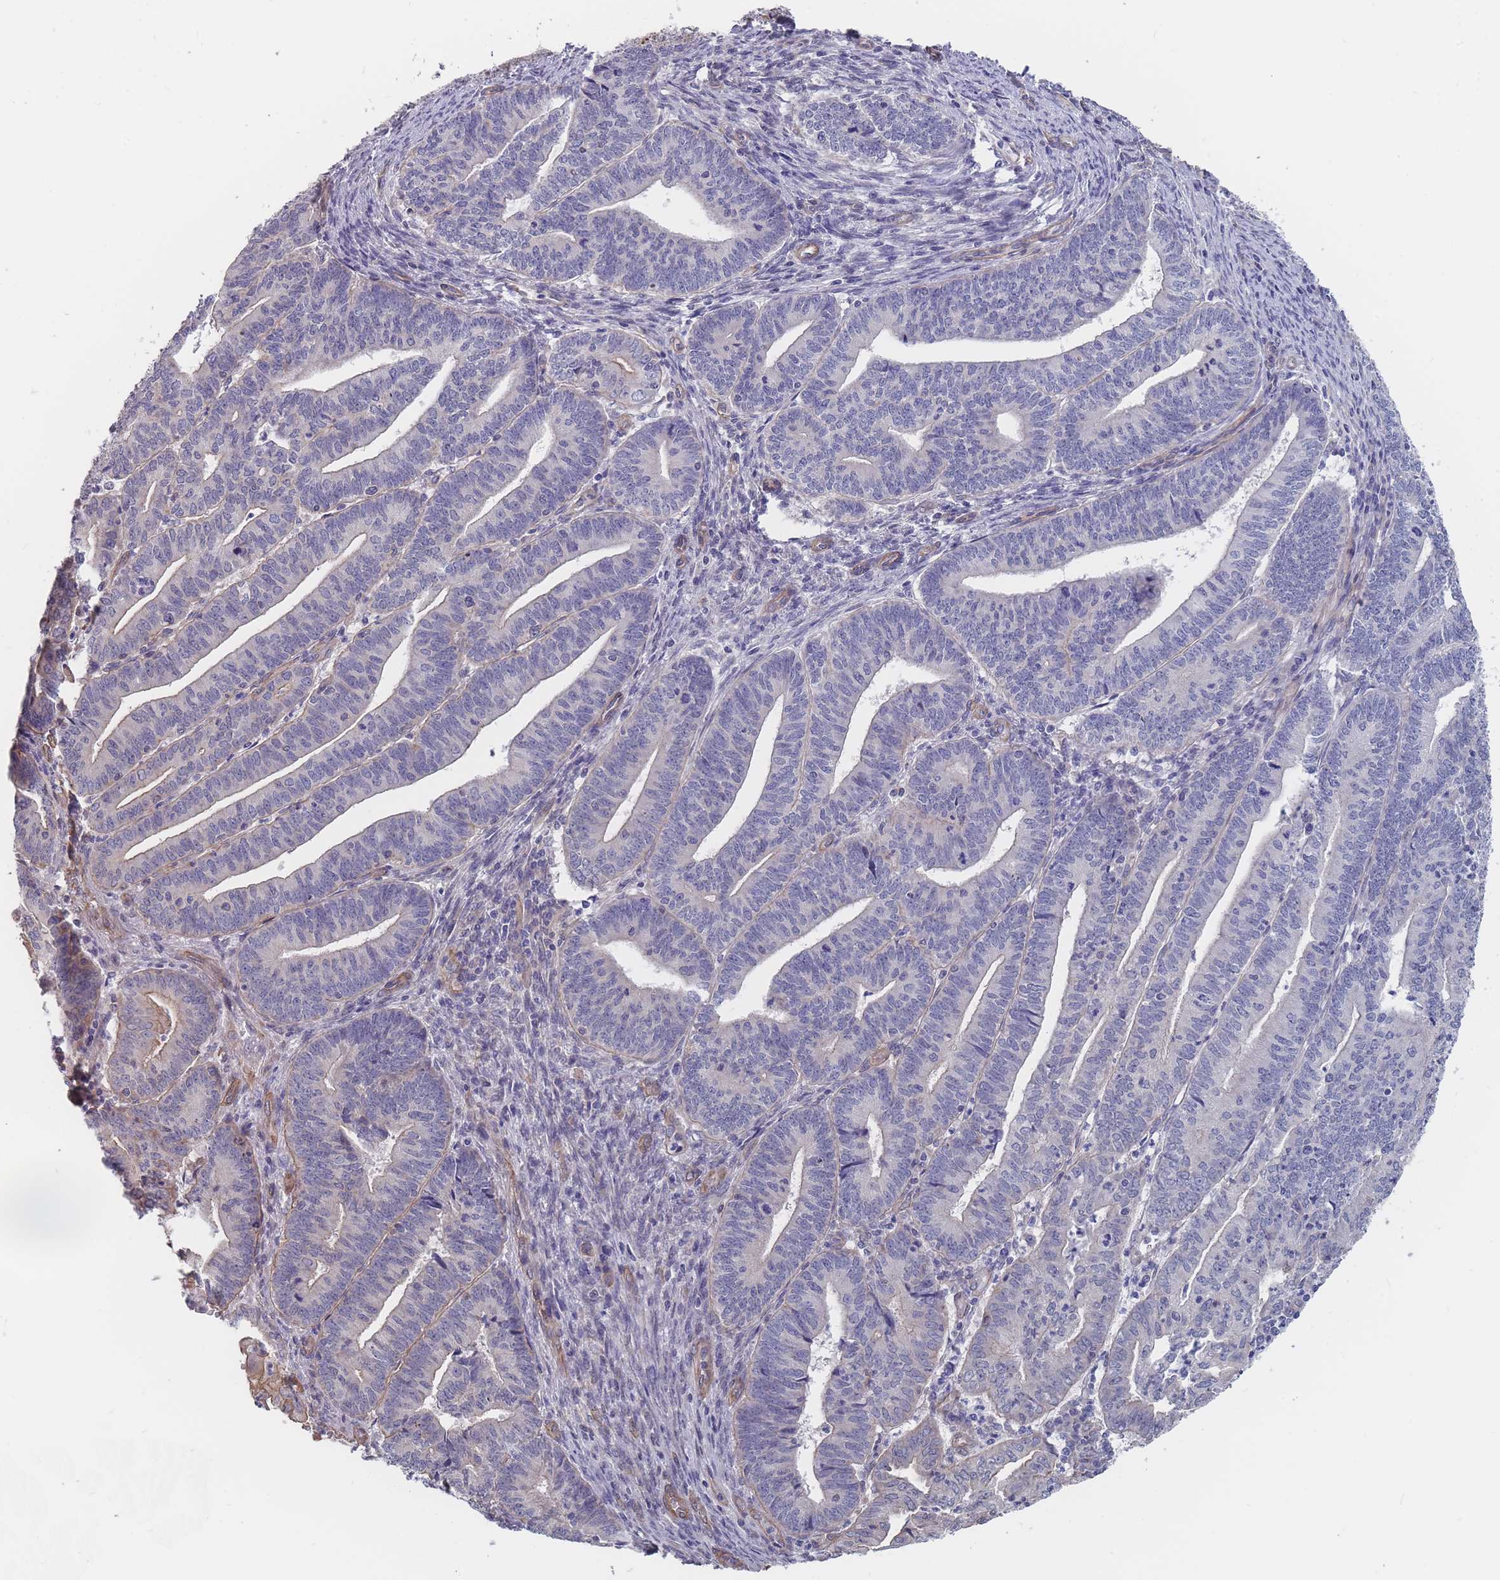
{"staining": {"intensity": "negative", "quantity": "none", "location": "none"}, "tissue": "endometrial cancer", "cell_type": "Tumor cells", "image_type": "cancer", "snomed": [{"axis": "morphology", "description": "Adenocarcinoma, NOS"}, {"axis": "topography", "description": "Endometrium"}], "caption": "High power microscopy photomicrograph of an immunohistochemistry (IHC) micrograph of endometrial cancer, revealing no significant expression in tumor cells.", "gene": "SLC1A6", "patient": {"sex": "female", "age": 60}}